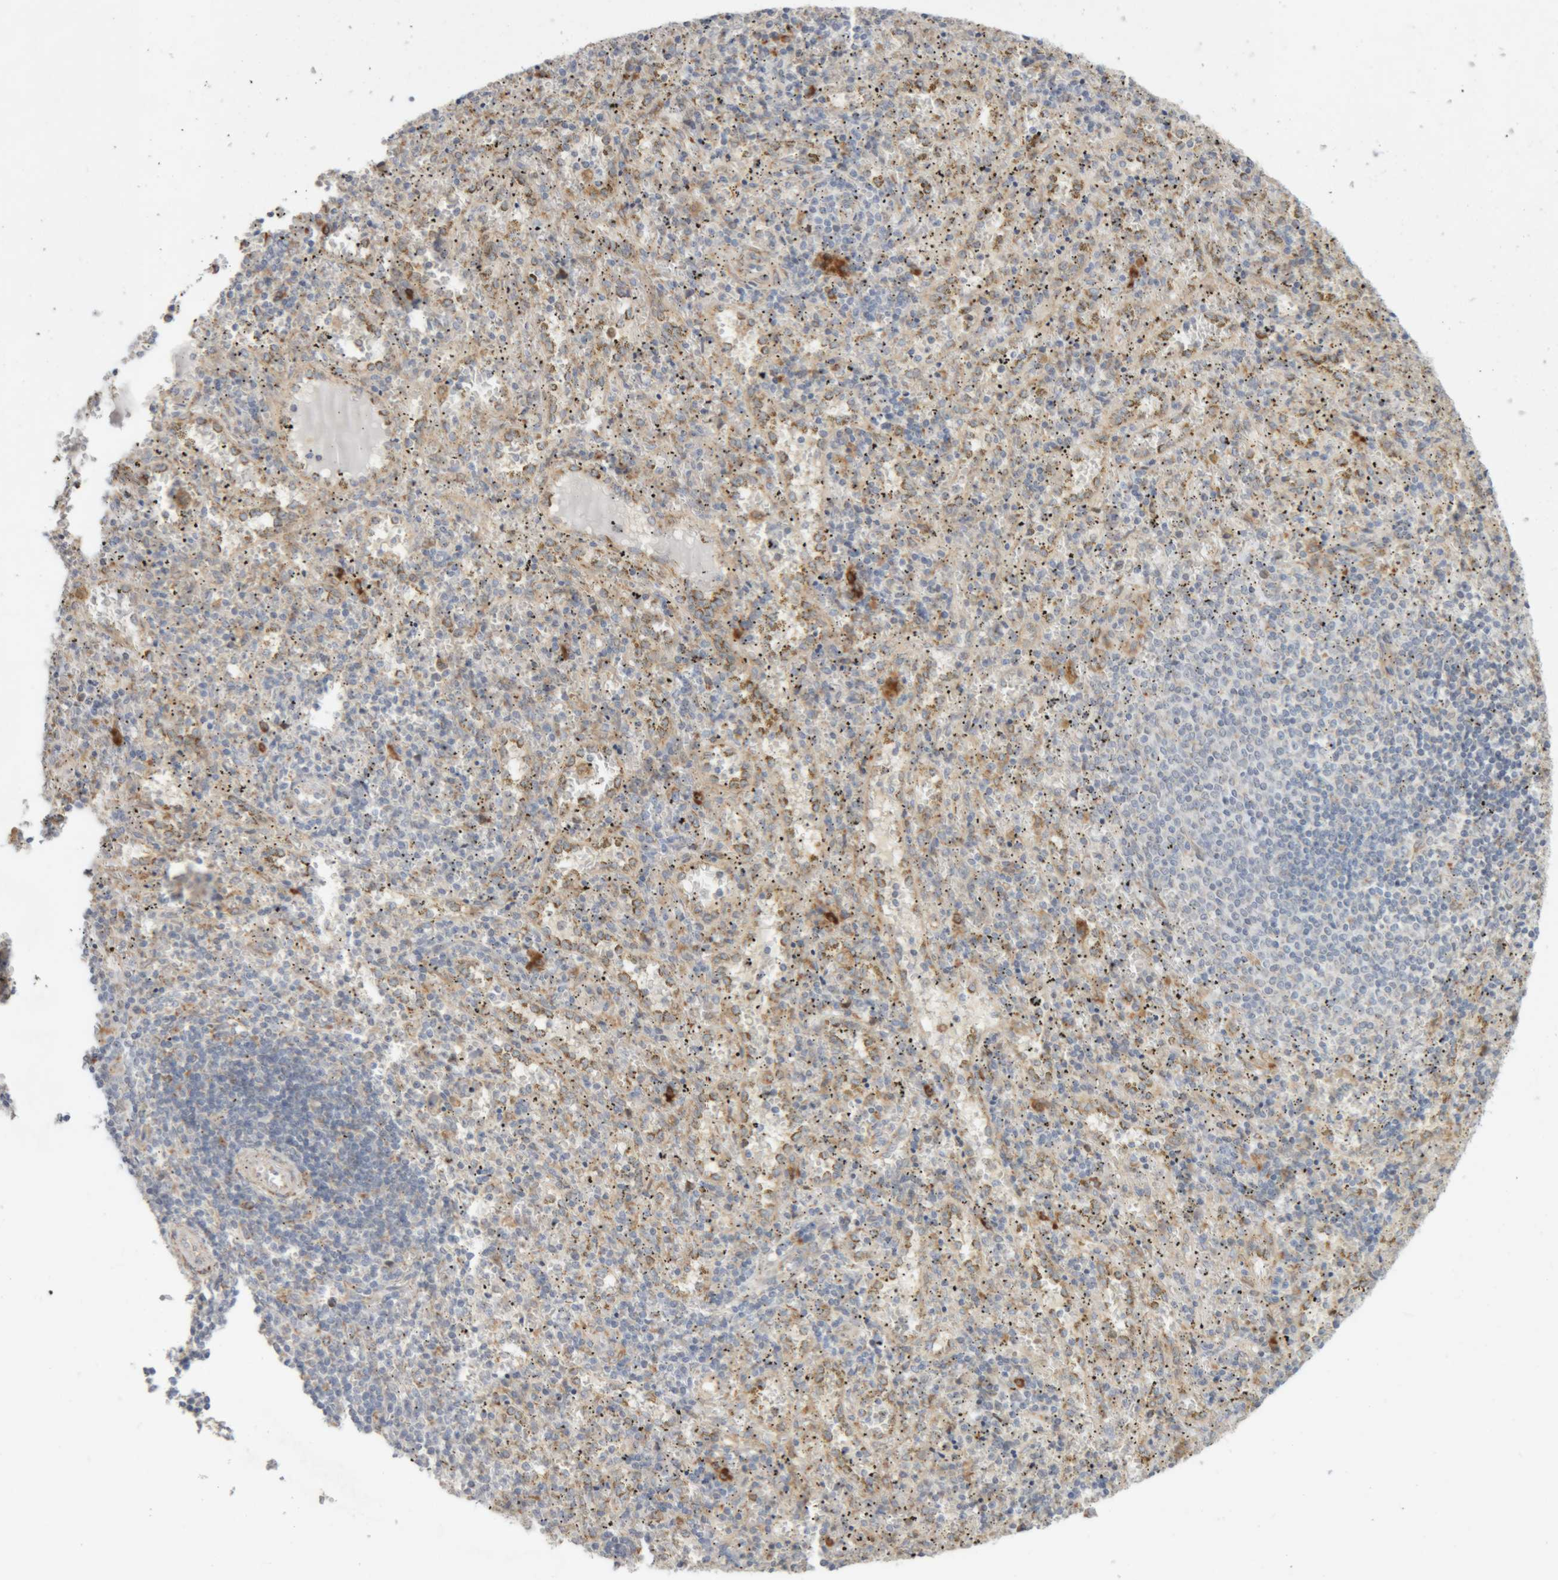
{"staining": {"intensity": "strong", "quantity": "<25%", "location": "cytoplasmic/membranous"}, "tissue": "spleen", "cell_type": "Cells in red pulp", "image_type": "normal", "snomed": [{"axis": "morphology", "description": "Normal tissue, NOS"}, {"axis": "topography", "description": "Spleen"}], "caption": "Protein expression by immunohistochemistry displays strong cytoplasmic/membranous positivity in approximately <25% of cells in red pulp in unremarkable spleen.", "gene": "RPN2", "patient": {"sex": "male", "age": 11}}